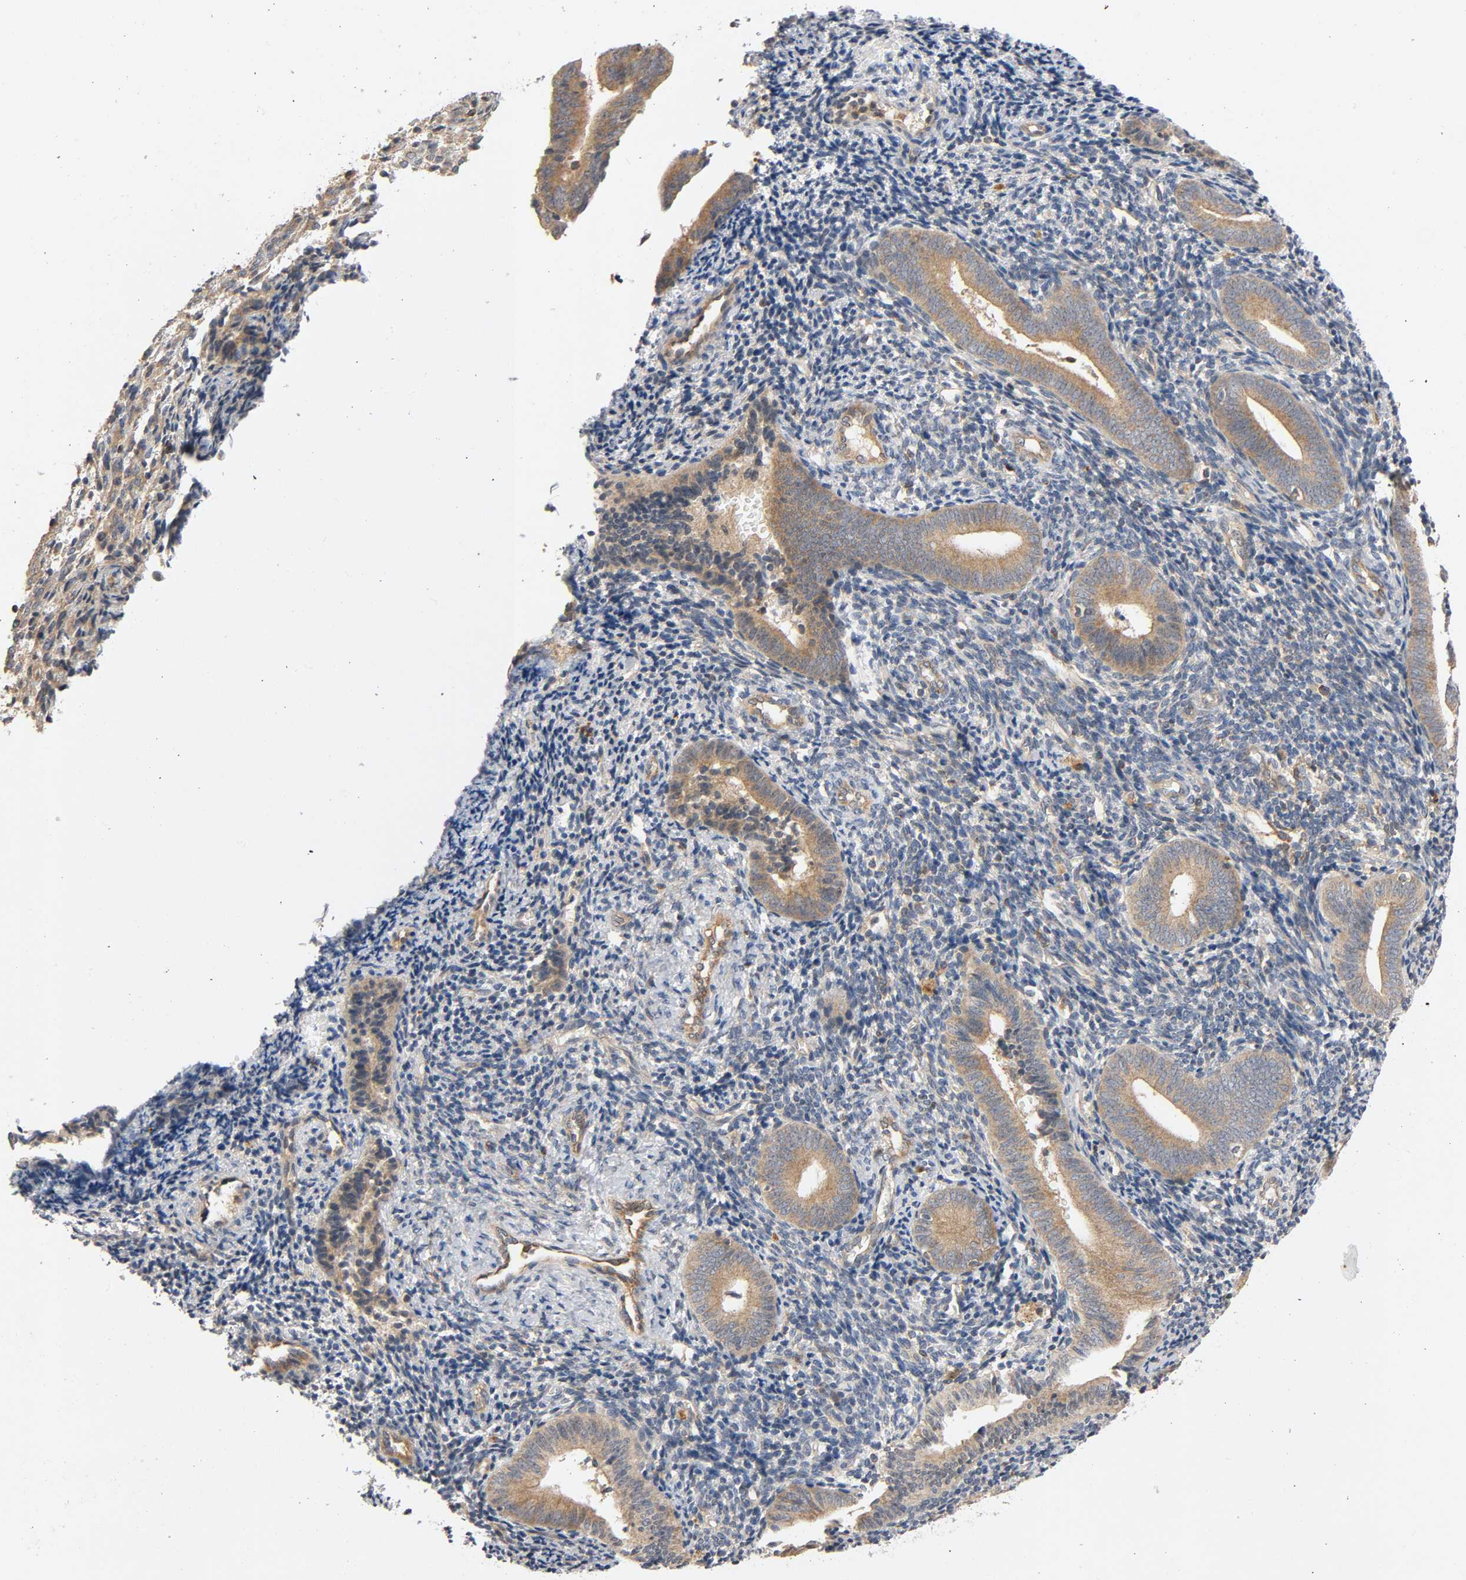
{"staining": {"intensity": "weak", "quantity": "25%-75%", "location": "cytoplasmic/membranous"}, "tissue": "endometrium", "cell_type": "Cells in endometrial stroma", "image_type": "normal", "snomed": [{"axis": "morphology", "description": "Normal tissue, NOS"}, {"axis": "topography", "description": "Uterus"}, {"axis": "topography", "description": "Endometrium"}], "caption": "A high-resolution histopathology image shows IHC staining of unremarkable endometrium, which reveals weak cytoplasmic/membranous expression in about 25%-75% of cells in endometrial stroma. The protein of interest is stained brown, and the nuclei are stained in blue (DAB IHC with brightfield microscopy, high magnification).", "gene": "IKBKB", "patient": {"sex": "female", "age": 33}}